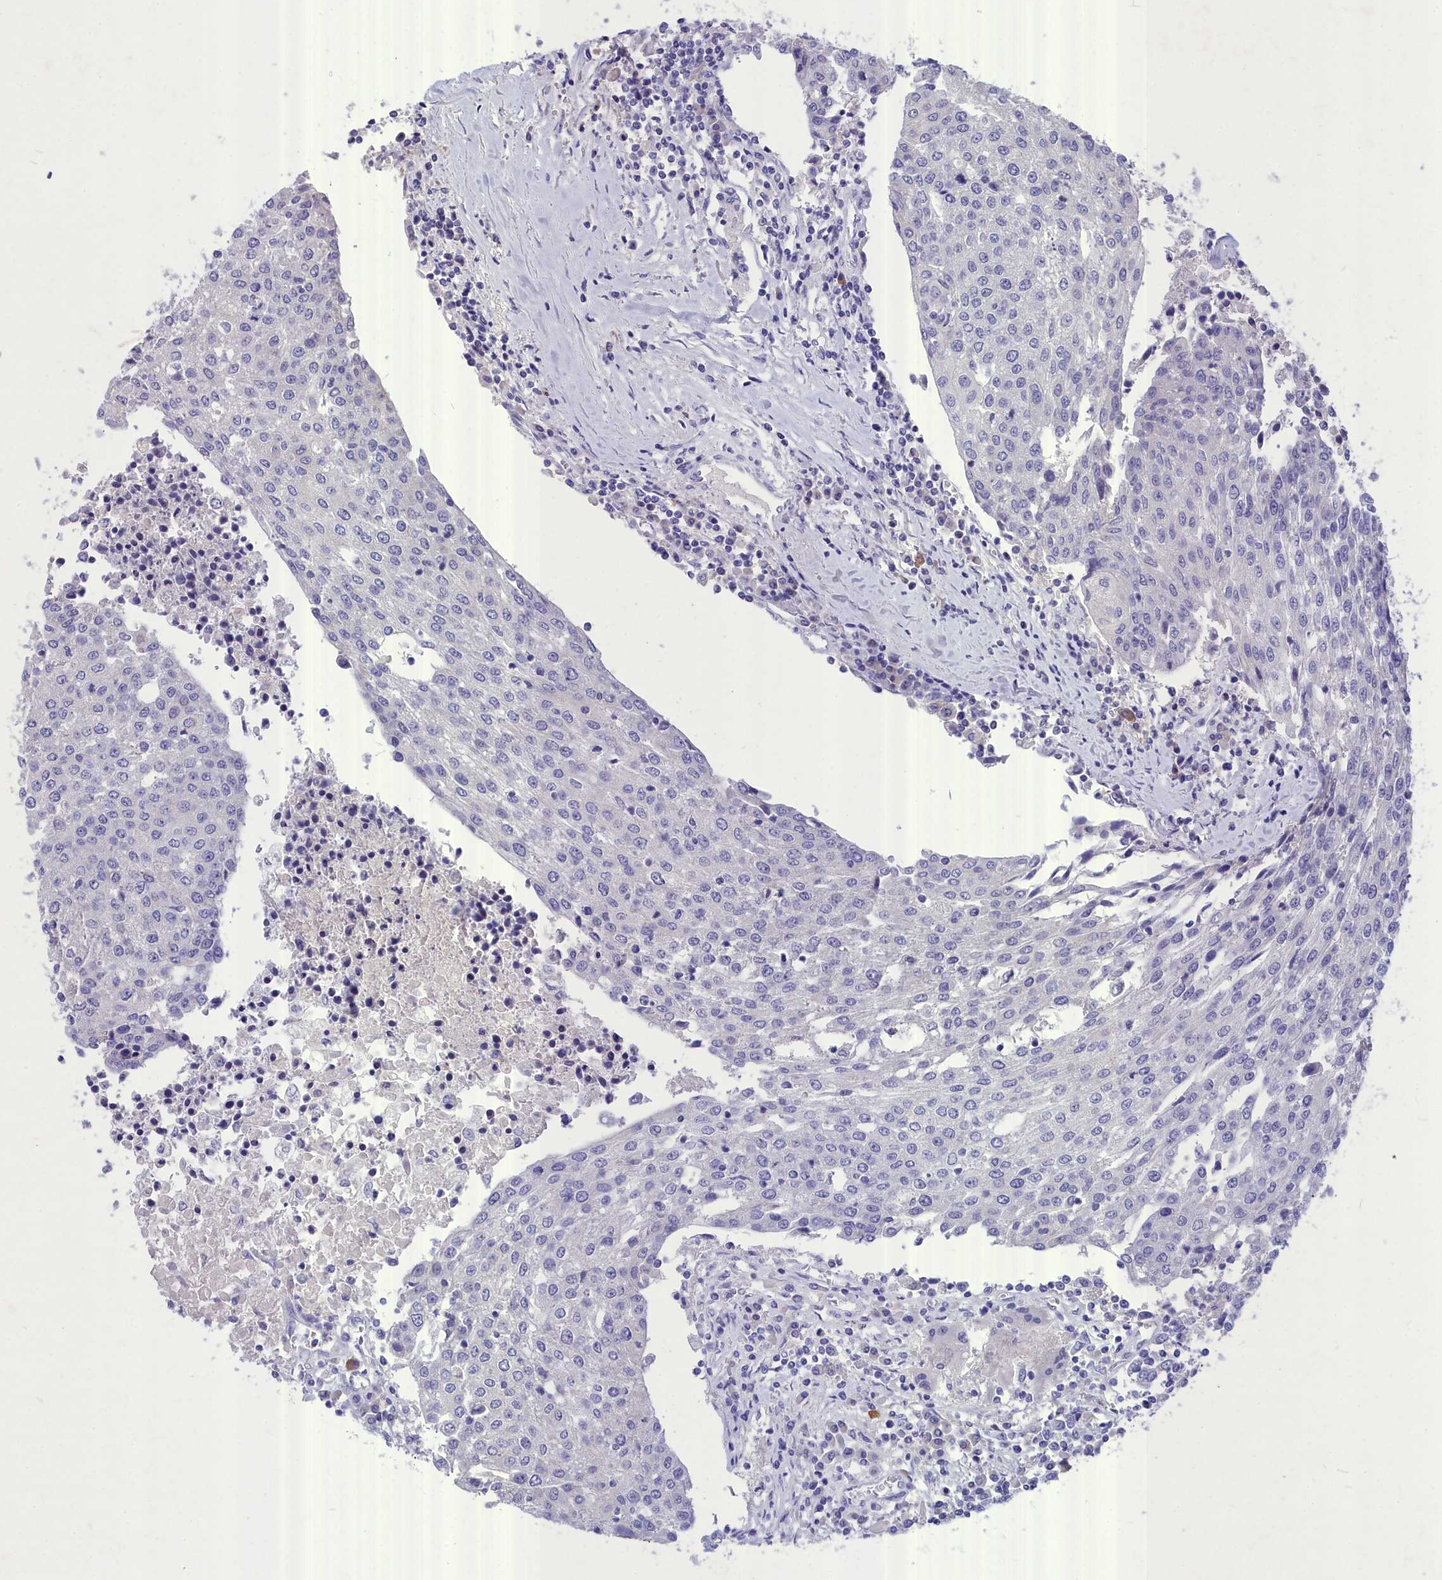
{"staining": {"intensity": "negative", "quantity": "none", "location": "none"}, "tissue": "urothelial cancer", "cell_type": "Tumor cells", "image_type": "cancer", "snomed": [{"axis": "morphology", "description": "Urothelial carcinoma, High grade"}, {"axis": "topography", "description": "Urinary bladder"}], "caption": "Tumor cells show no significant staining in urothelial carcinoma (high-grade).", "gene": "DEFB119", "patient": {"sex": "female", "age": 85}}